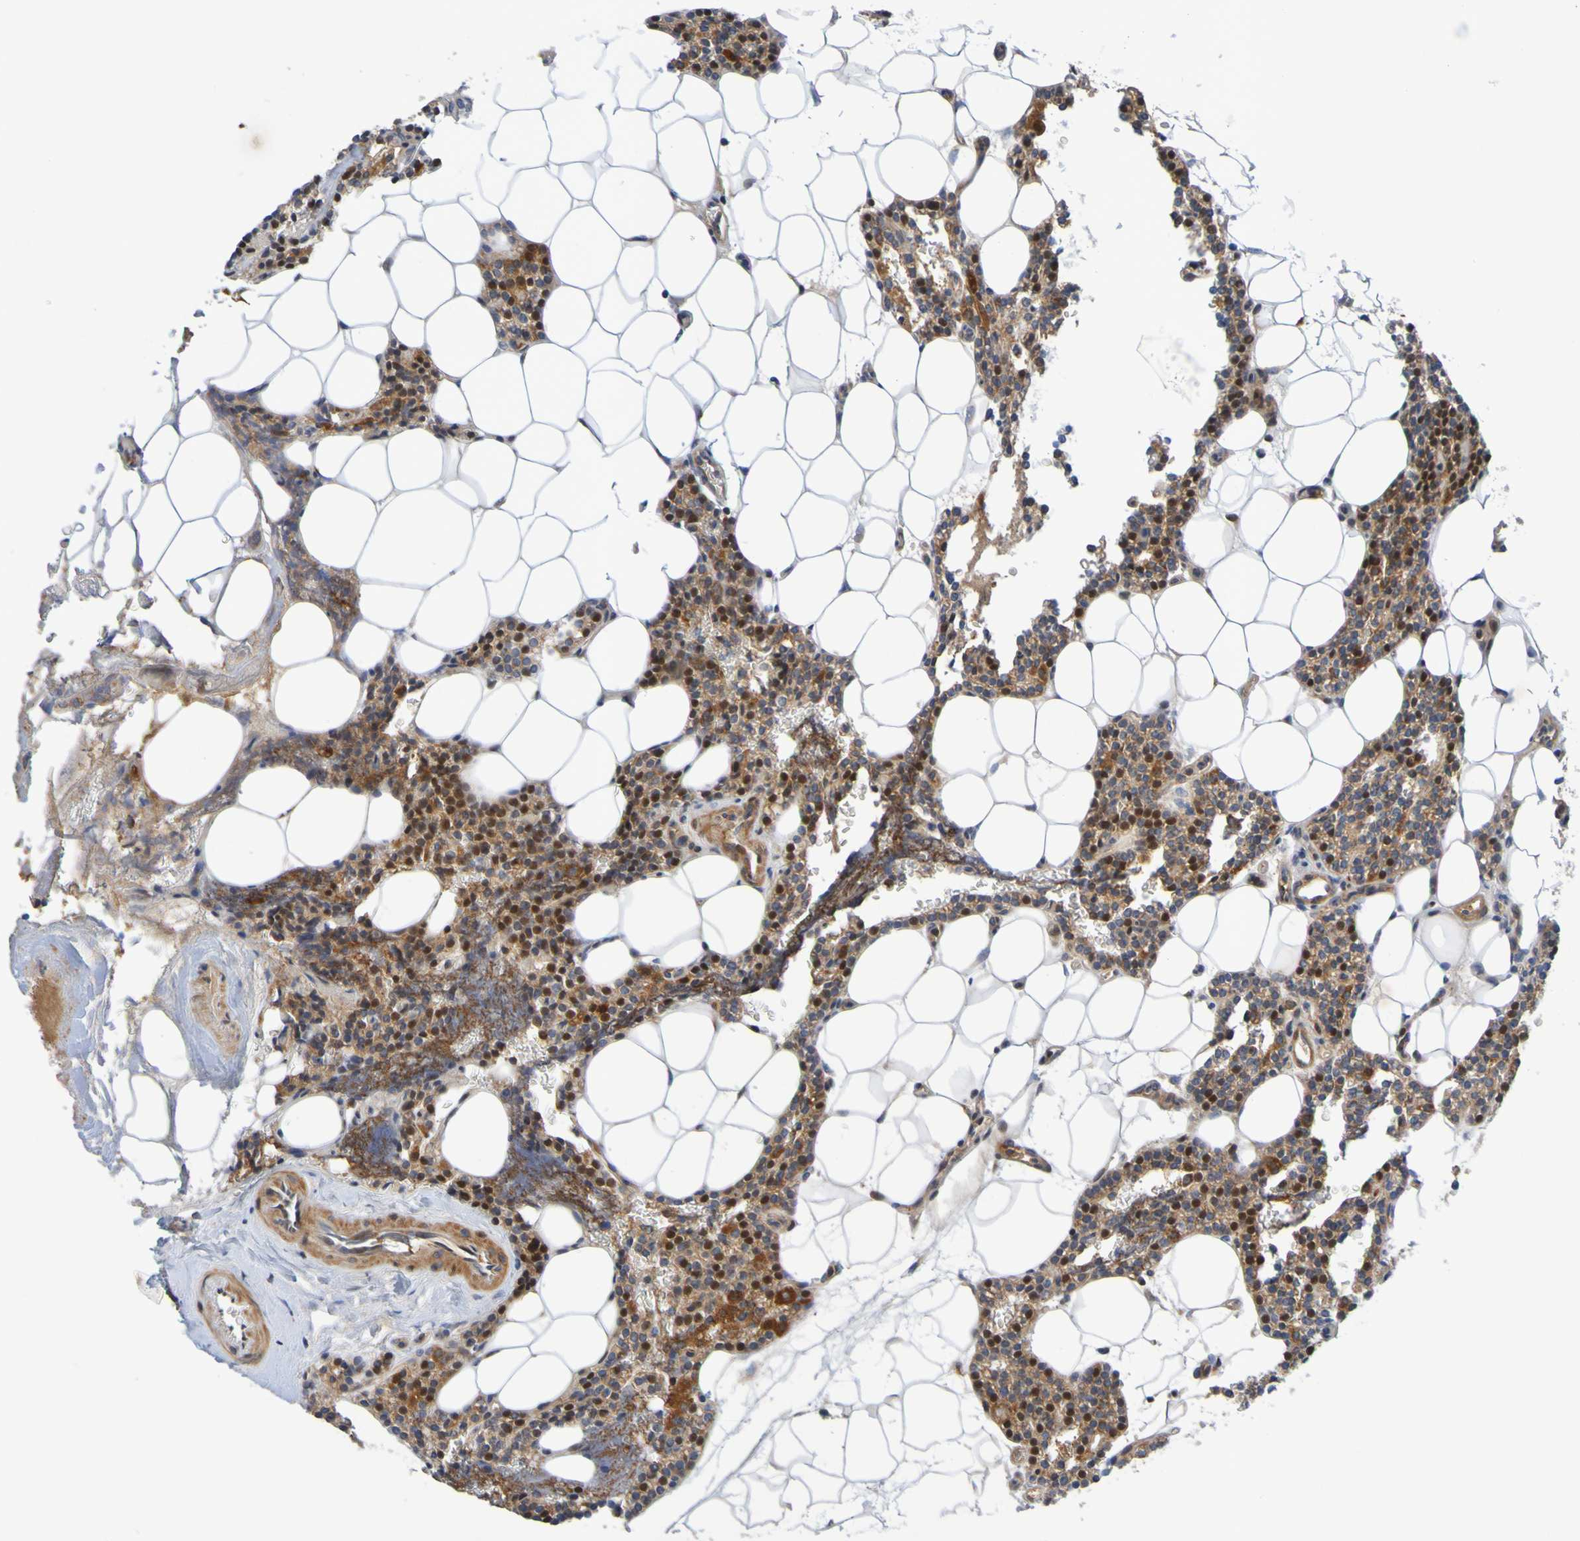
{"staining": {"intensity": "strong", "quantity": "25%-75%", "location": "cytoplasmic/membranous,nuclear"}, "tissue": "parathyroid gland", "cell_type": "Glandular cells", "image_type": "normal", "snomed": [{"axis": "morphology", "description": "Normal tissue, NOS"}, {"axis": "morphology", "description": "Adenoma, NOS"}, {"axis": "topography", "description": "Parathyroid gland"}], "caption": "A brown stain highlights strong cytoplasmic/membranous,nuclear positivity of a protein in glandular cells of benign parathyroid gland.", "gene": "CCDC51", "patient": {"sex": "female", "age": 51}}